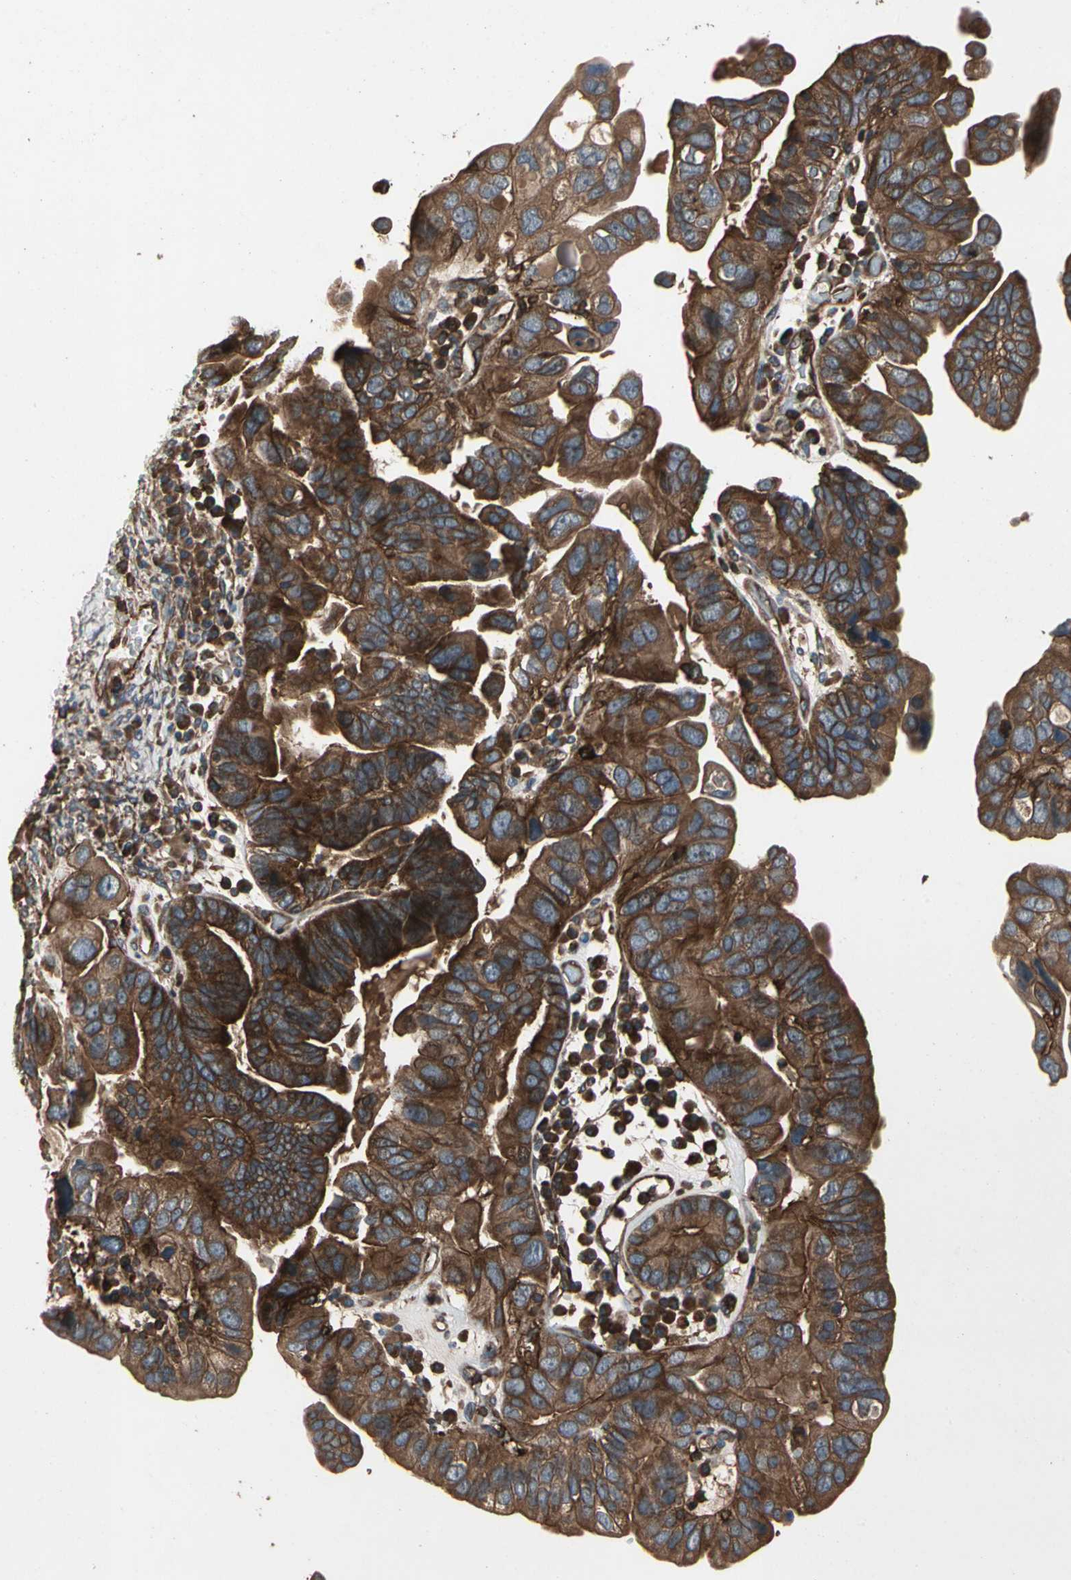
{"staining": {"intensity": "strong", "quantity": ">75%", "location": "cytoplasmic/membranous"}, "tissue": "ovarian cancer", "cell_type": "Tumor cells", "image_type": "cancer", "snomed": [{"axis": "morphology", "description": "Cystadenocarcinoma, serous, NOS"}, {"axis": "topography", "description": "Ovary"}], "caption": "Human ovarian serous cystadenocarcinoma stained with a brown dye demonstrates strong cytoplasmic/membranous positive expression in about >75% of tumor cells.", "gene": "AGBL2", "patient": {"sex": "female", "age": 56}}